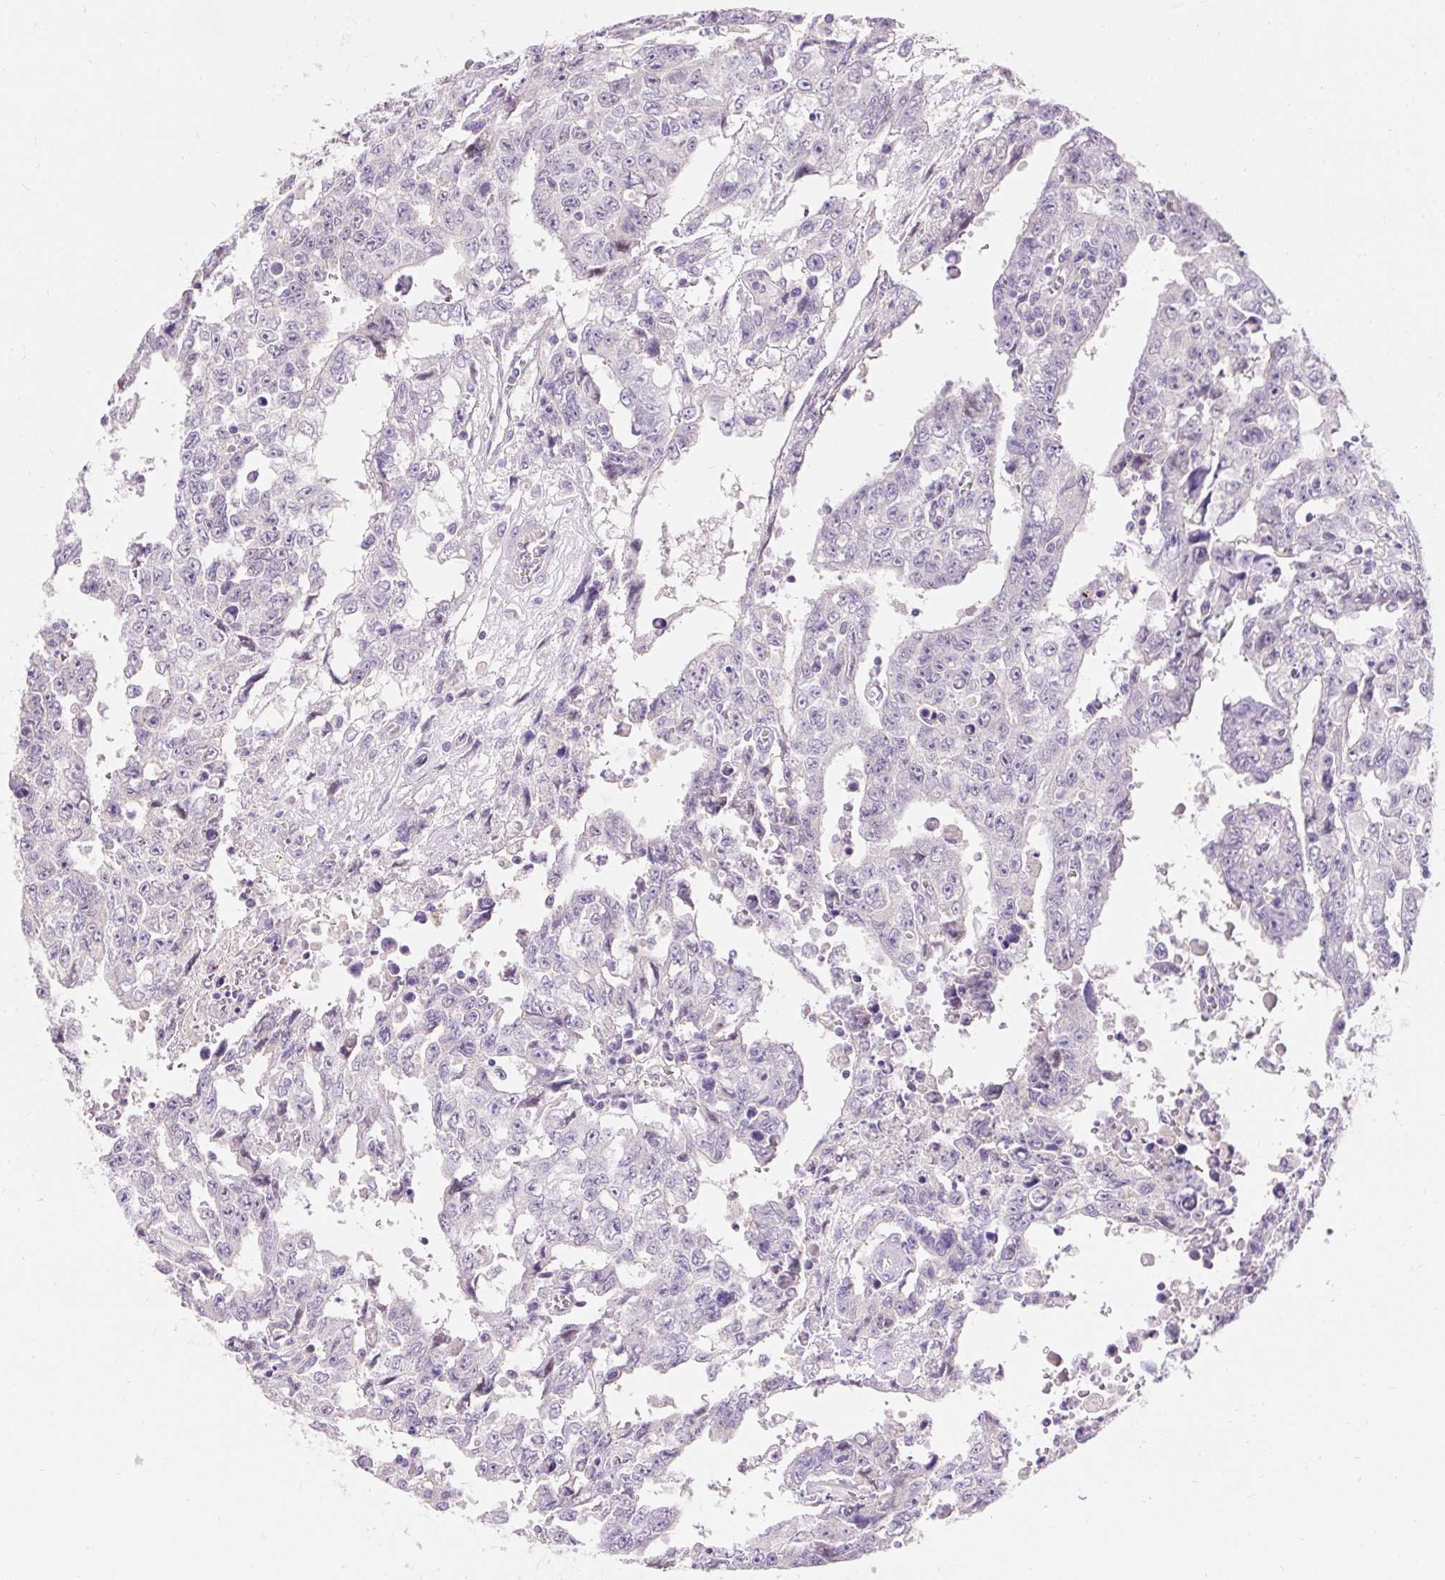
{"staining": {"intensity": "negative", "quantity": "none", "location": "none"}, "tissue": "testis cancer", "cell_type": "Tumor cells", "image_type": "cancer", "snomed": [{"axis": "morphology", "description": "Carcinoma, Embryonal, NOS"}, {"axis": "topography", "description": "Testis"}], "caption": "High magnification brightfield microscopy of embryonal carcinoma (testis) stained with DAB (brown) and counterstained with hematoxylin (blue): tumor cells show no significant expression.", "gene": "PMAIP1", "patient": {"sex": "male", "age": 24}}